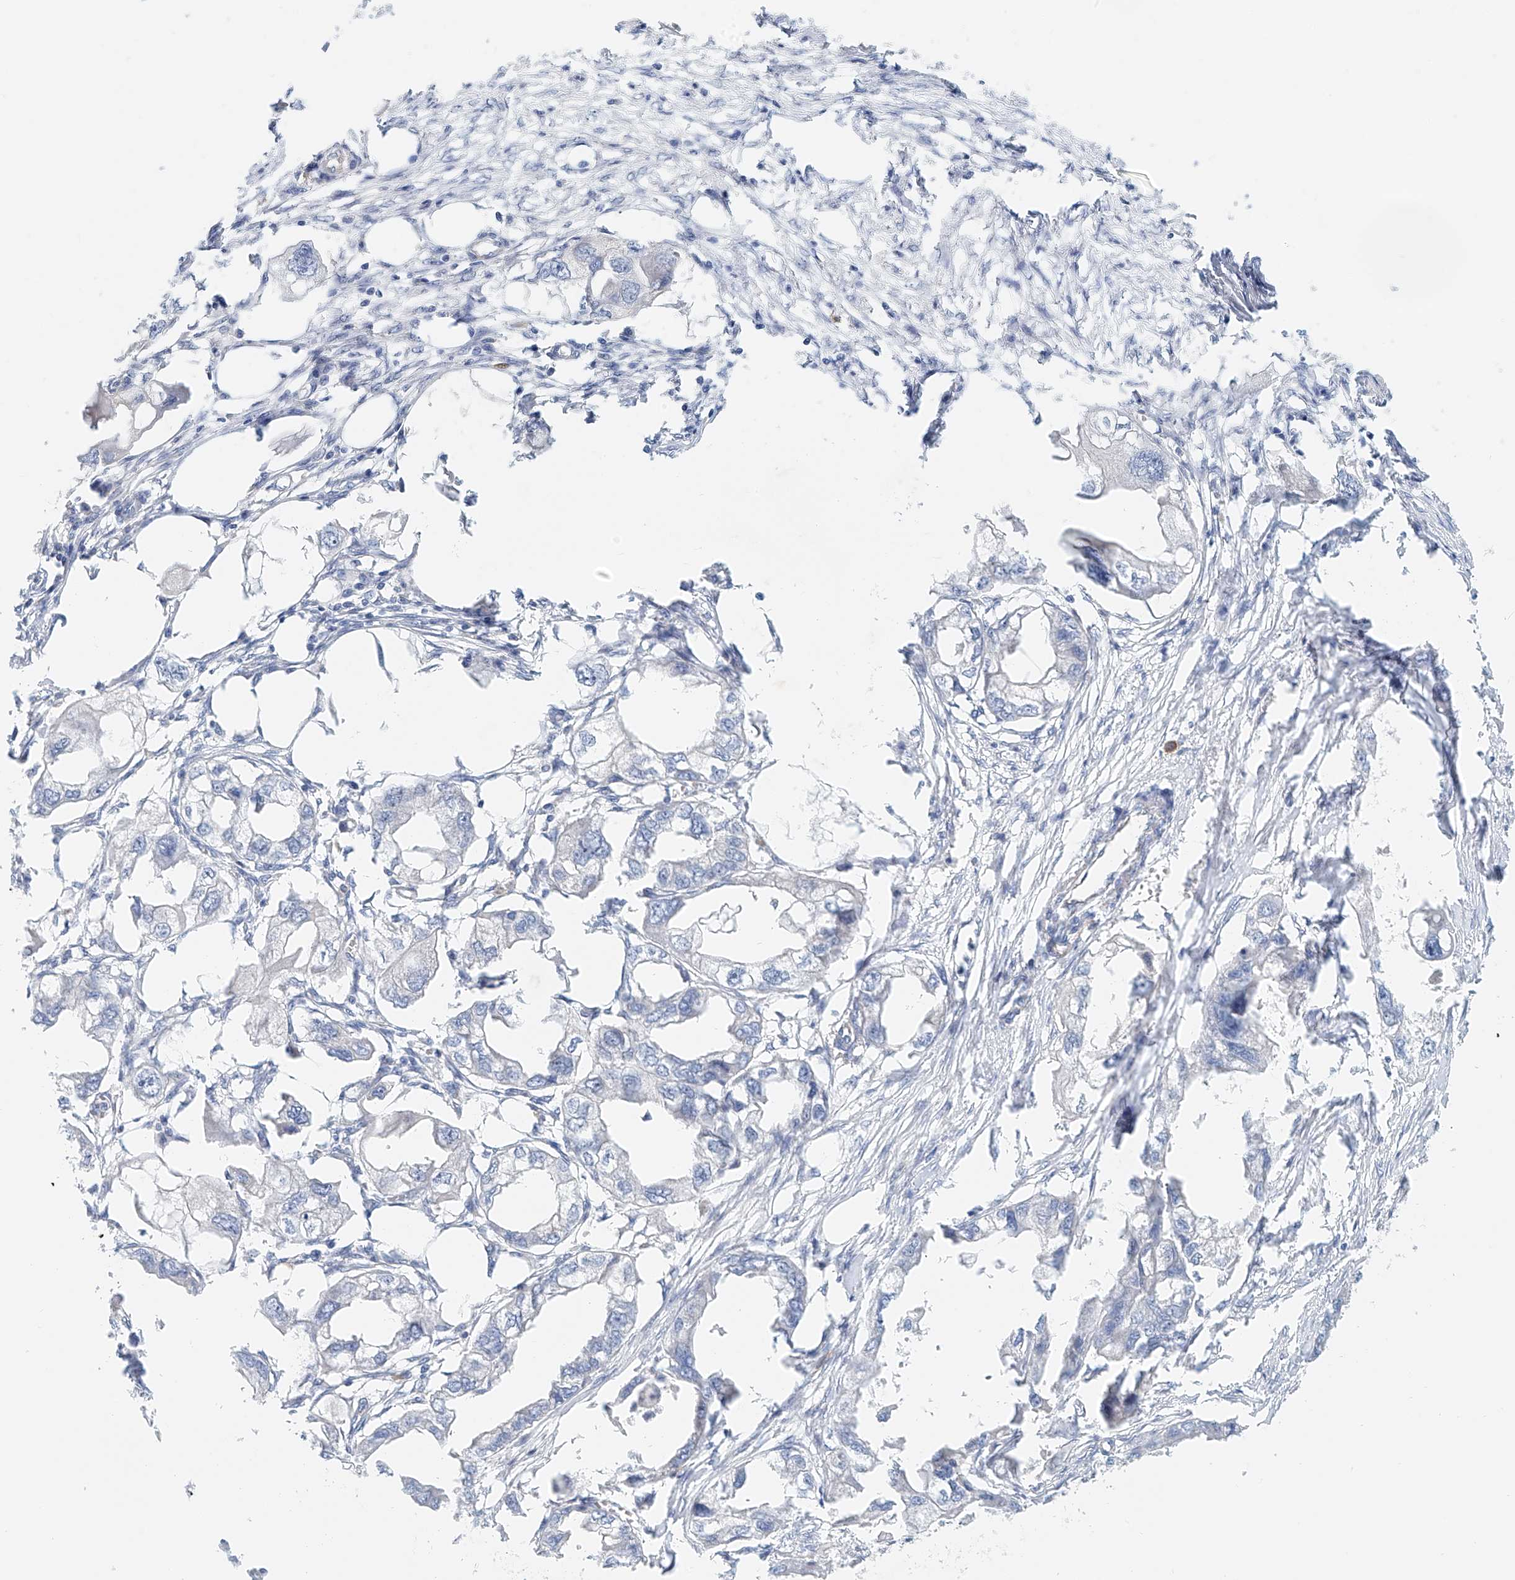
{"staining": {"intensity": "negative", "quantity": "none", "location": "none"}, "tissue": "endometrial cancer", "cell_type": "Tumor cells", "image_type": "cancer", "snomed": [{"axis": "morphology", "description": "Adenocarcinoma, NOS"}, {"axis": "morphology", "description": "Adenocarcinoma, metastatic, NOS"}, {"axis": "topography", "description": "Adipose tissue"}, {"axis": "topography", "description": "Endometrium"}], "caption": "High magnification brightfield microscopy of endometrial cancer stained with DAB (3,3'-diaminobenzidine) (brown) and counterstained with hematoxylin (blue): tumor cells show no significant expression.", "gene": "FRYL", "patient": {"sex": "female", "age": 67}}